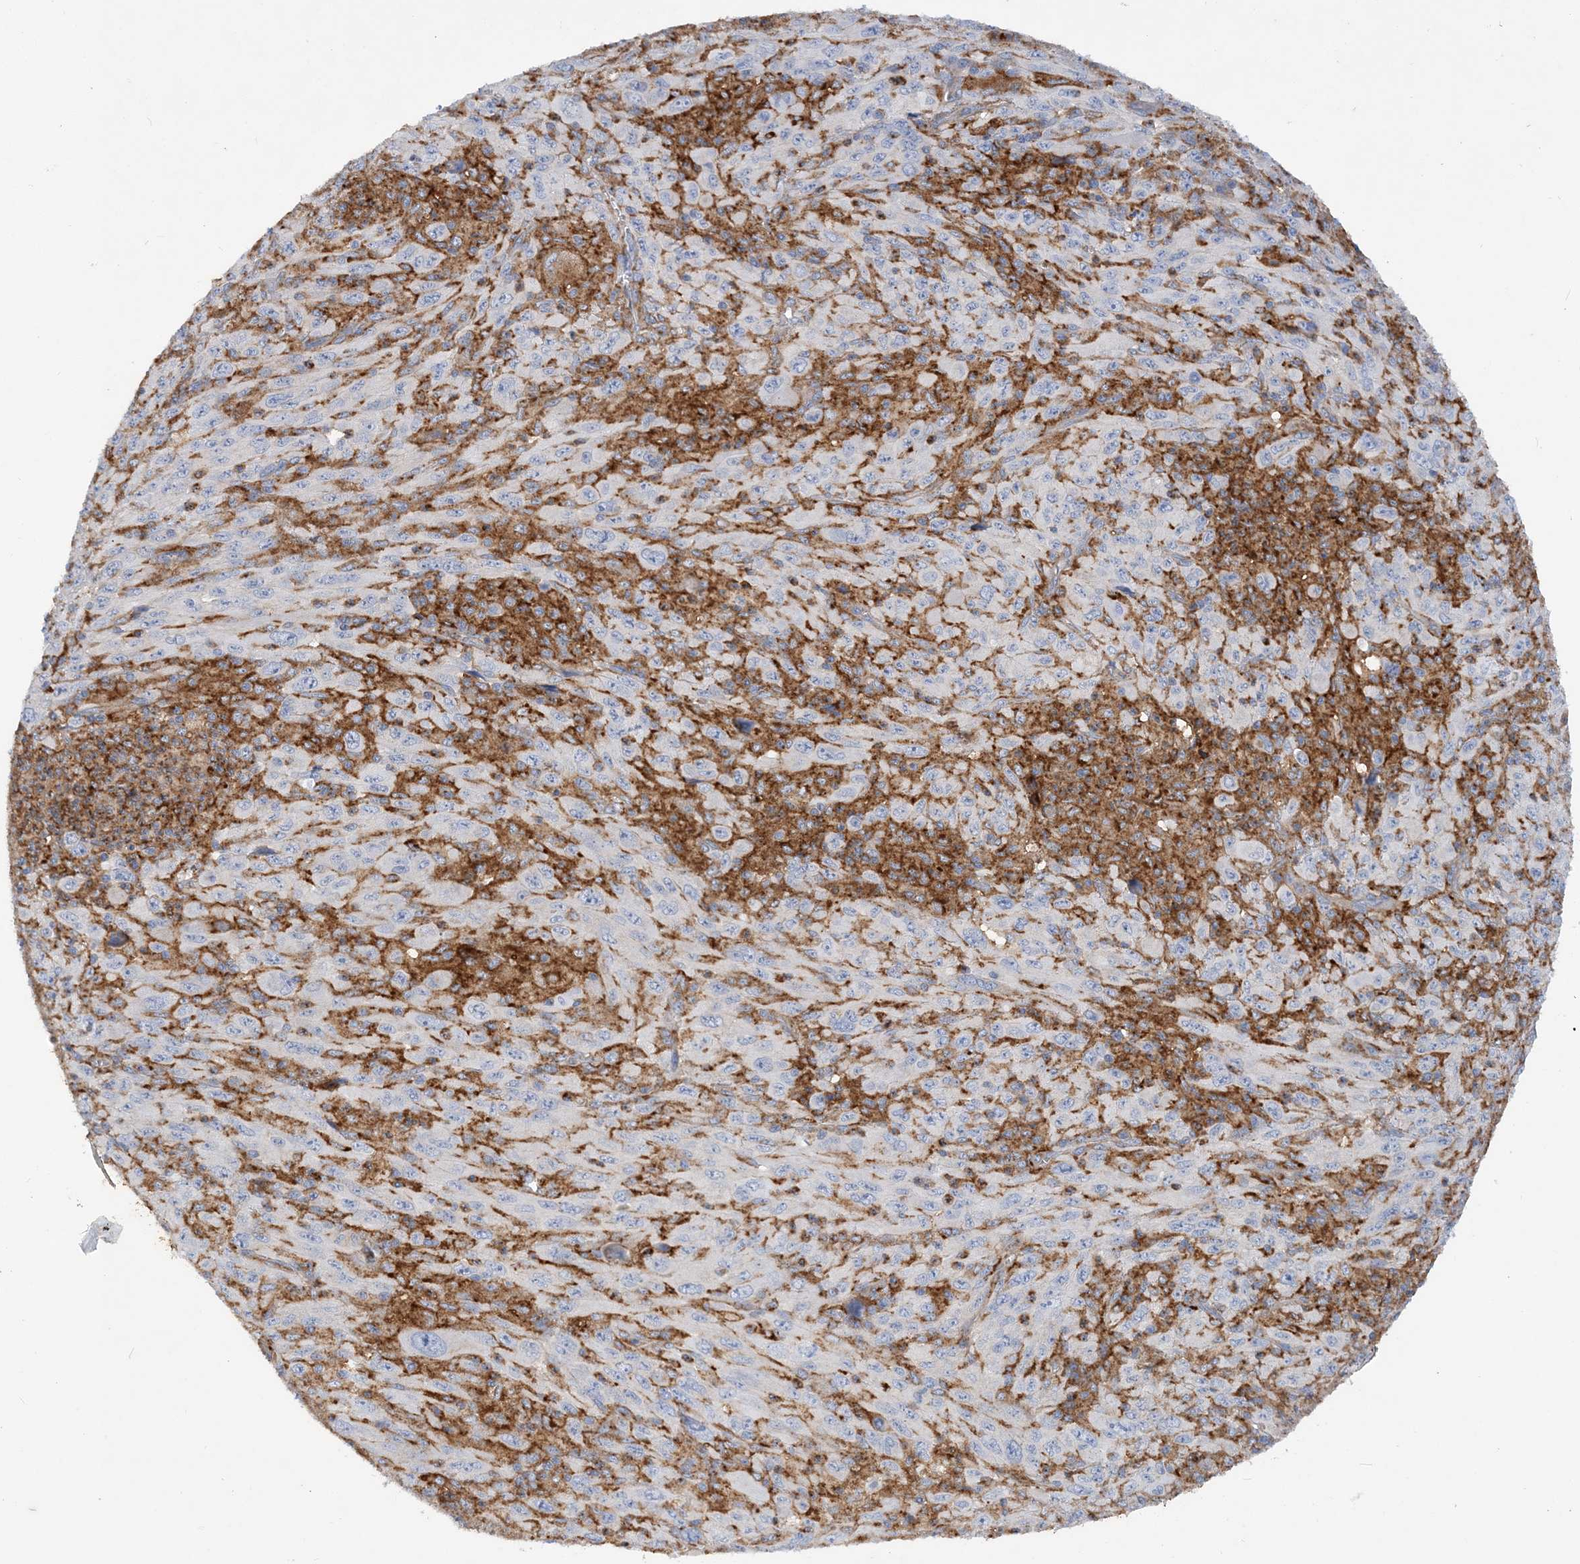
{"staining": {"intensity": "negative", "quantity": "none", "location": "none"}, "tissue": "melanoma", "cell_type": "Tumor cells", "image_type": "cancer", "snomed": [{"axis": "morphology", "description": "Malignant melanoma, Metastatic site"}, {"axis": "topography", "description": "Skin"}], "caption": "An image of human melanoma is negative for staining in tumor cells.", "gene": "GRINA", "patient": {"sex": "female", "age": 56}}